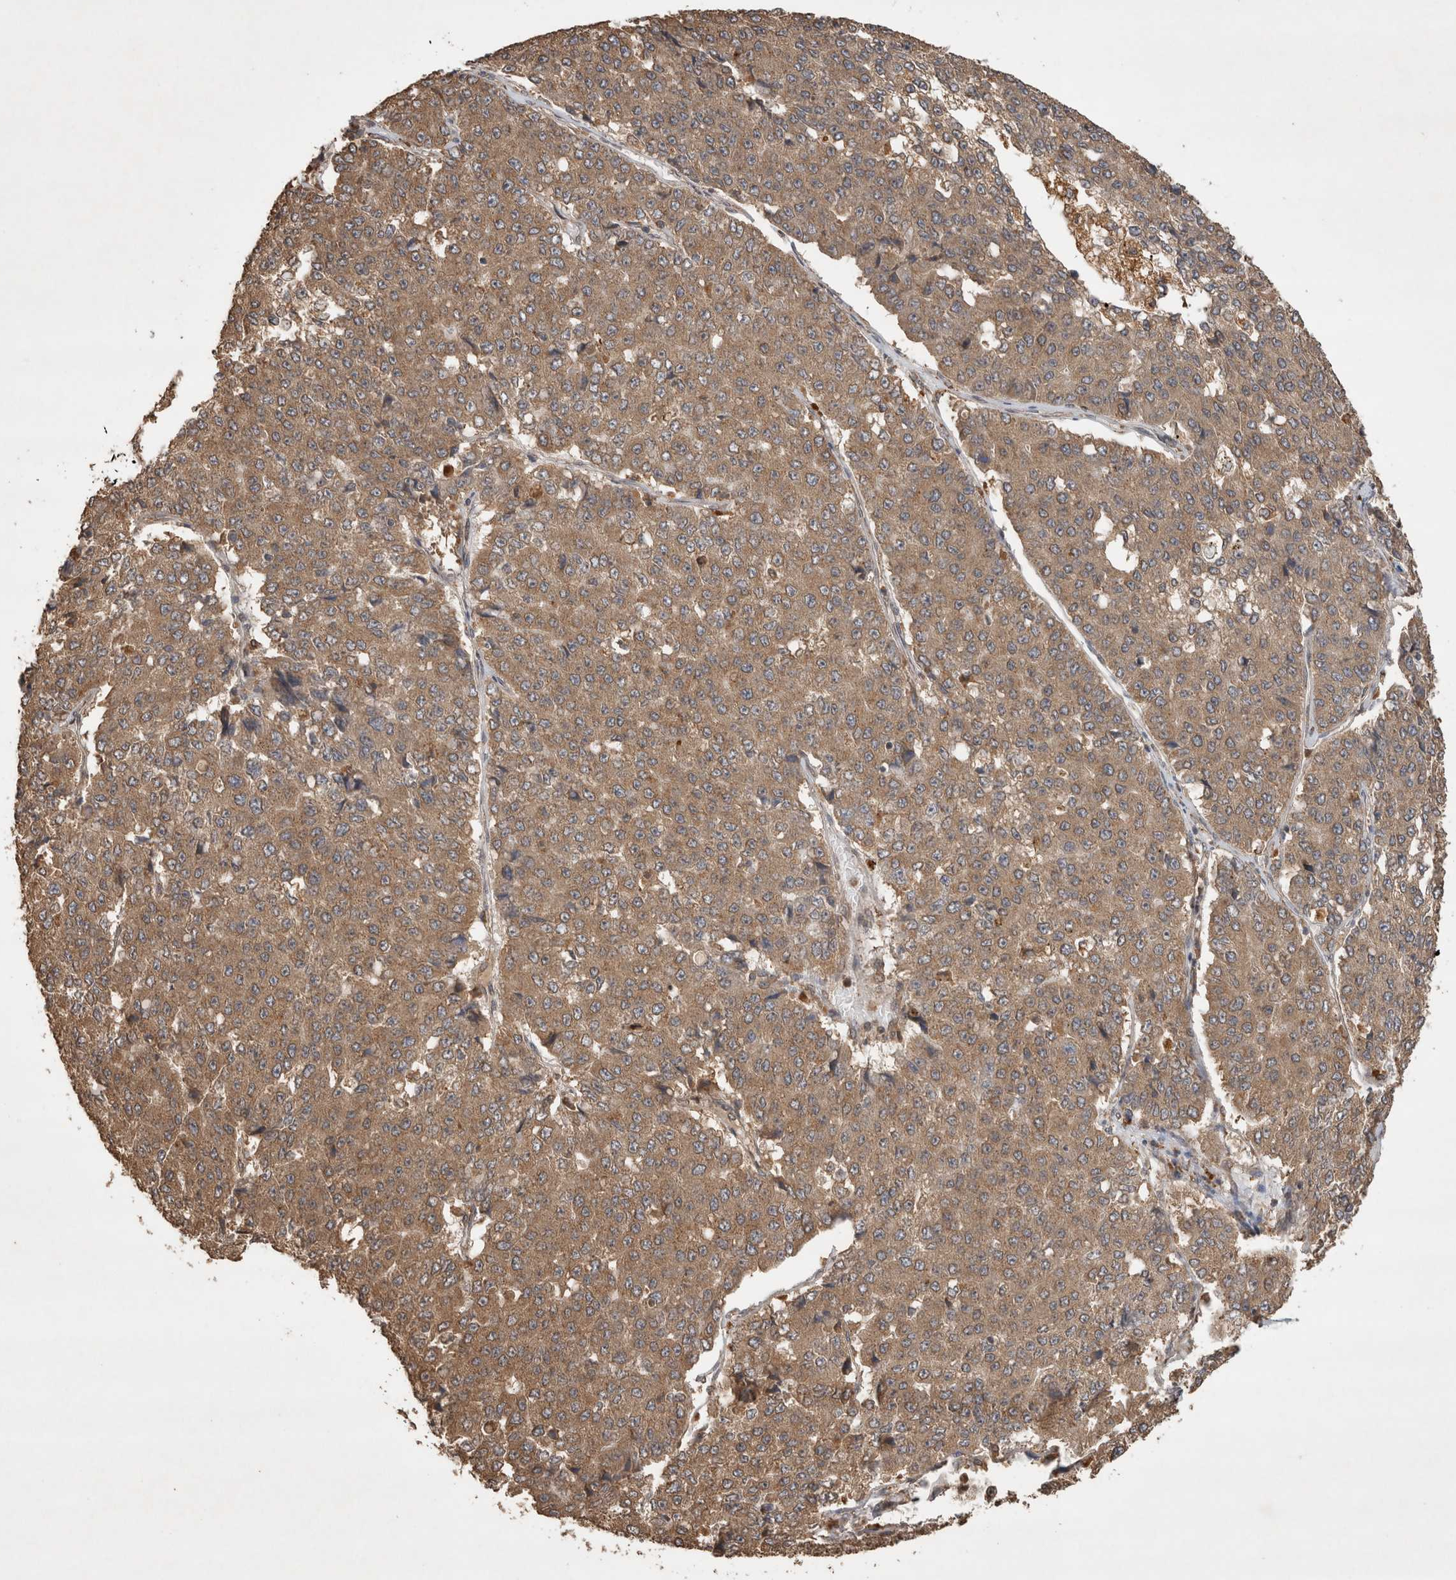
{"staining": {"intensity": "moderate", "quantity": ">75%", "location": "cytoplasmic/membranous"}, "tissue": "pancreatic cancer", "cell_type": "Tumor cells", "image_type": "cancer", "snomed": [{"axis": "morphology", "description": "Adenocarcinoma, NOS"}, {"axis": "topography", "description": "Pancreas"}], "caption": "An IHC histopathology image of neoplastic tissue is shown. Protein staining in brown shows moderate cytoplasmic/membranous positivity in pancreatic cancer (adenocarcinoma) within tumor cells.", "gene": "OTUD7B", "patient": {"sex": "male", "age": 50}}